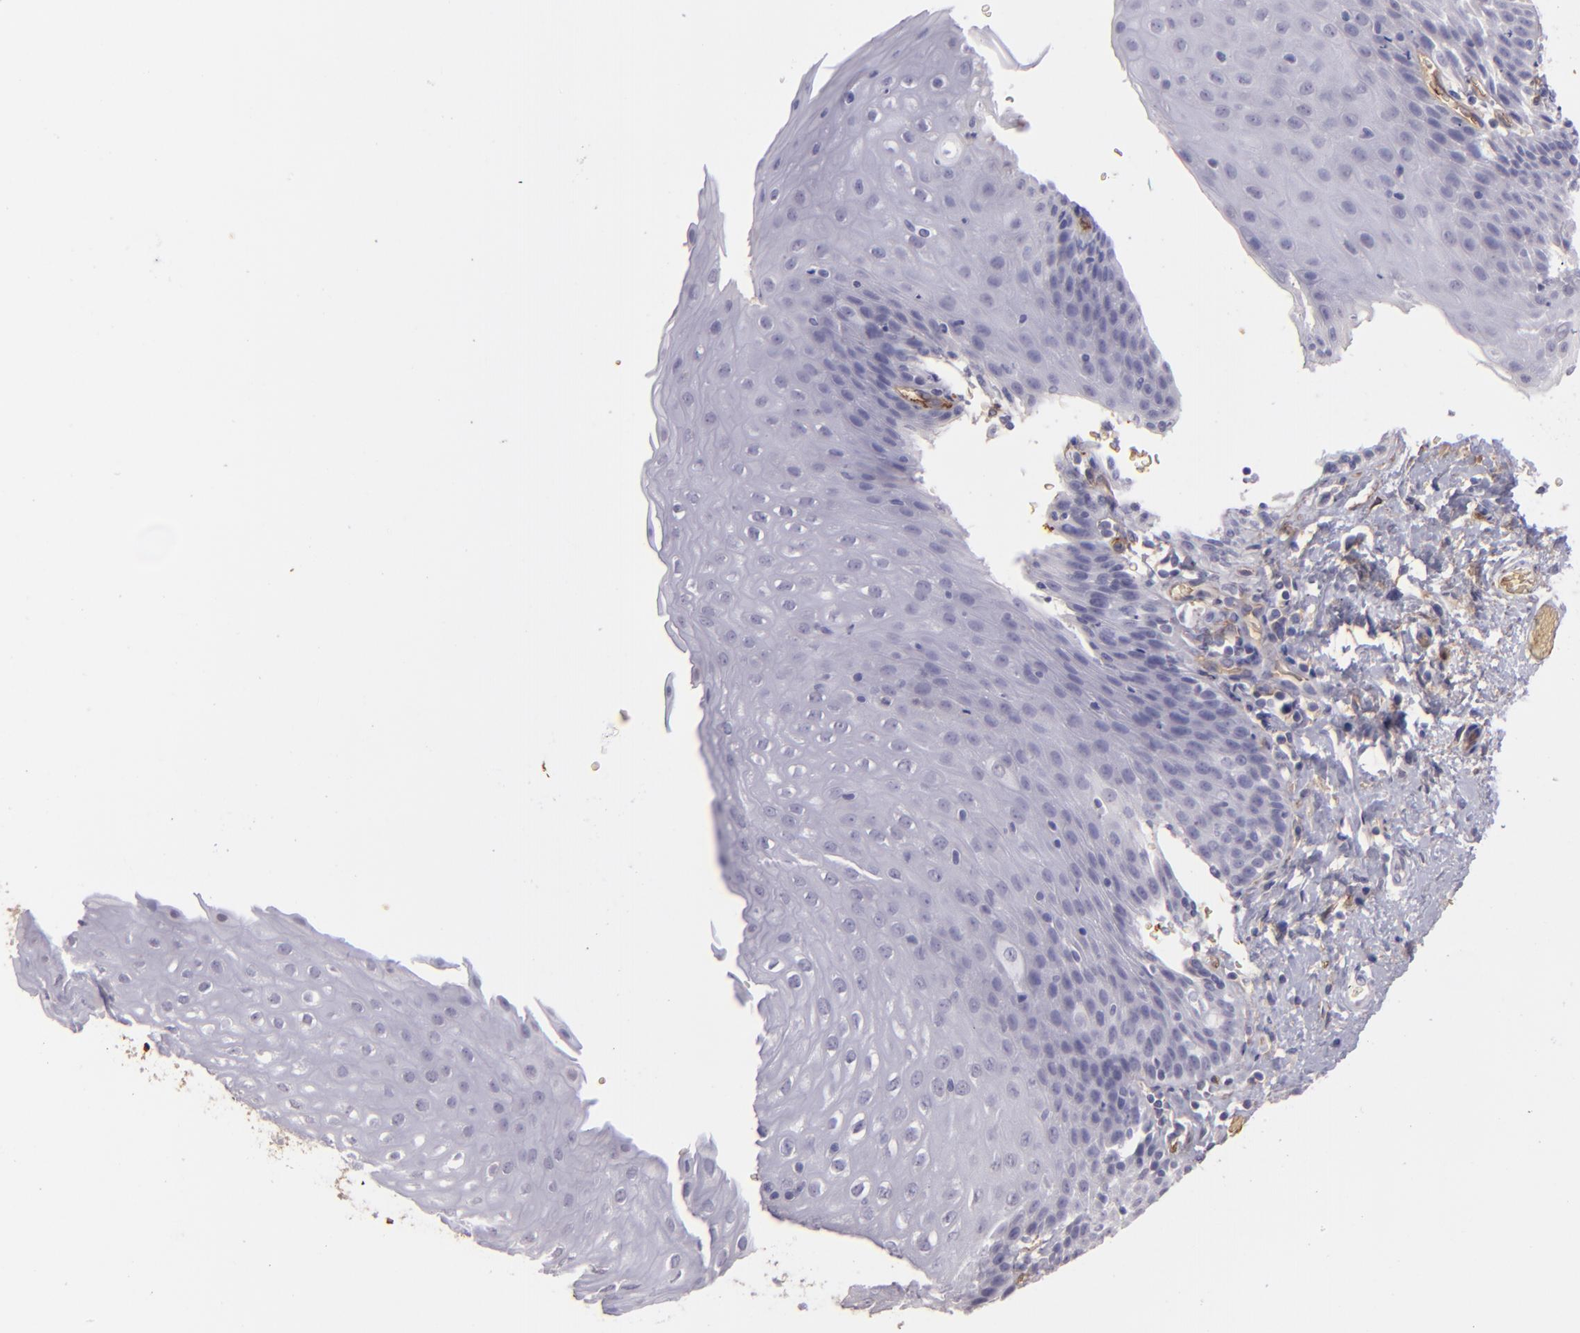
{"staining": {"intensity": "negative", "quantity": "none", "location": "none"}, "tissue": "esophagus", "cell_type": "Squamous epithelial cells", "image_type": "normal", "snomed": [{"axis": "morphology", "description": "Normal tissue, NOS"}, {"axis": "topography", "description": "Esophagus"}], "caption": "The photomicrograph displays no significant positivity in squamous epithelial cells of esophagus.", "gene": "ACE", "patient": {"sex": "female", "age": 61}}